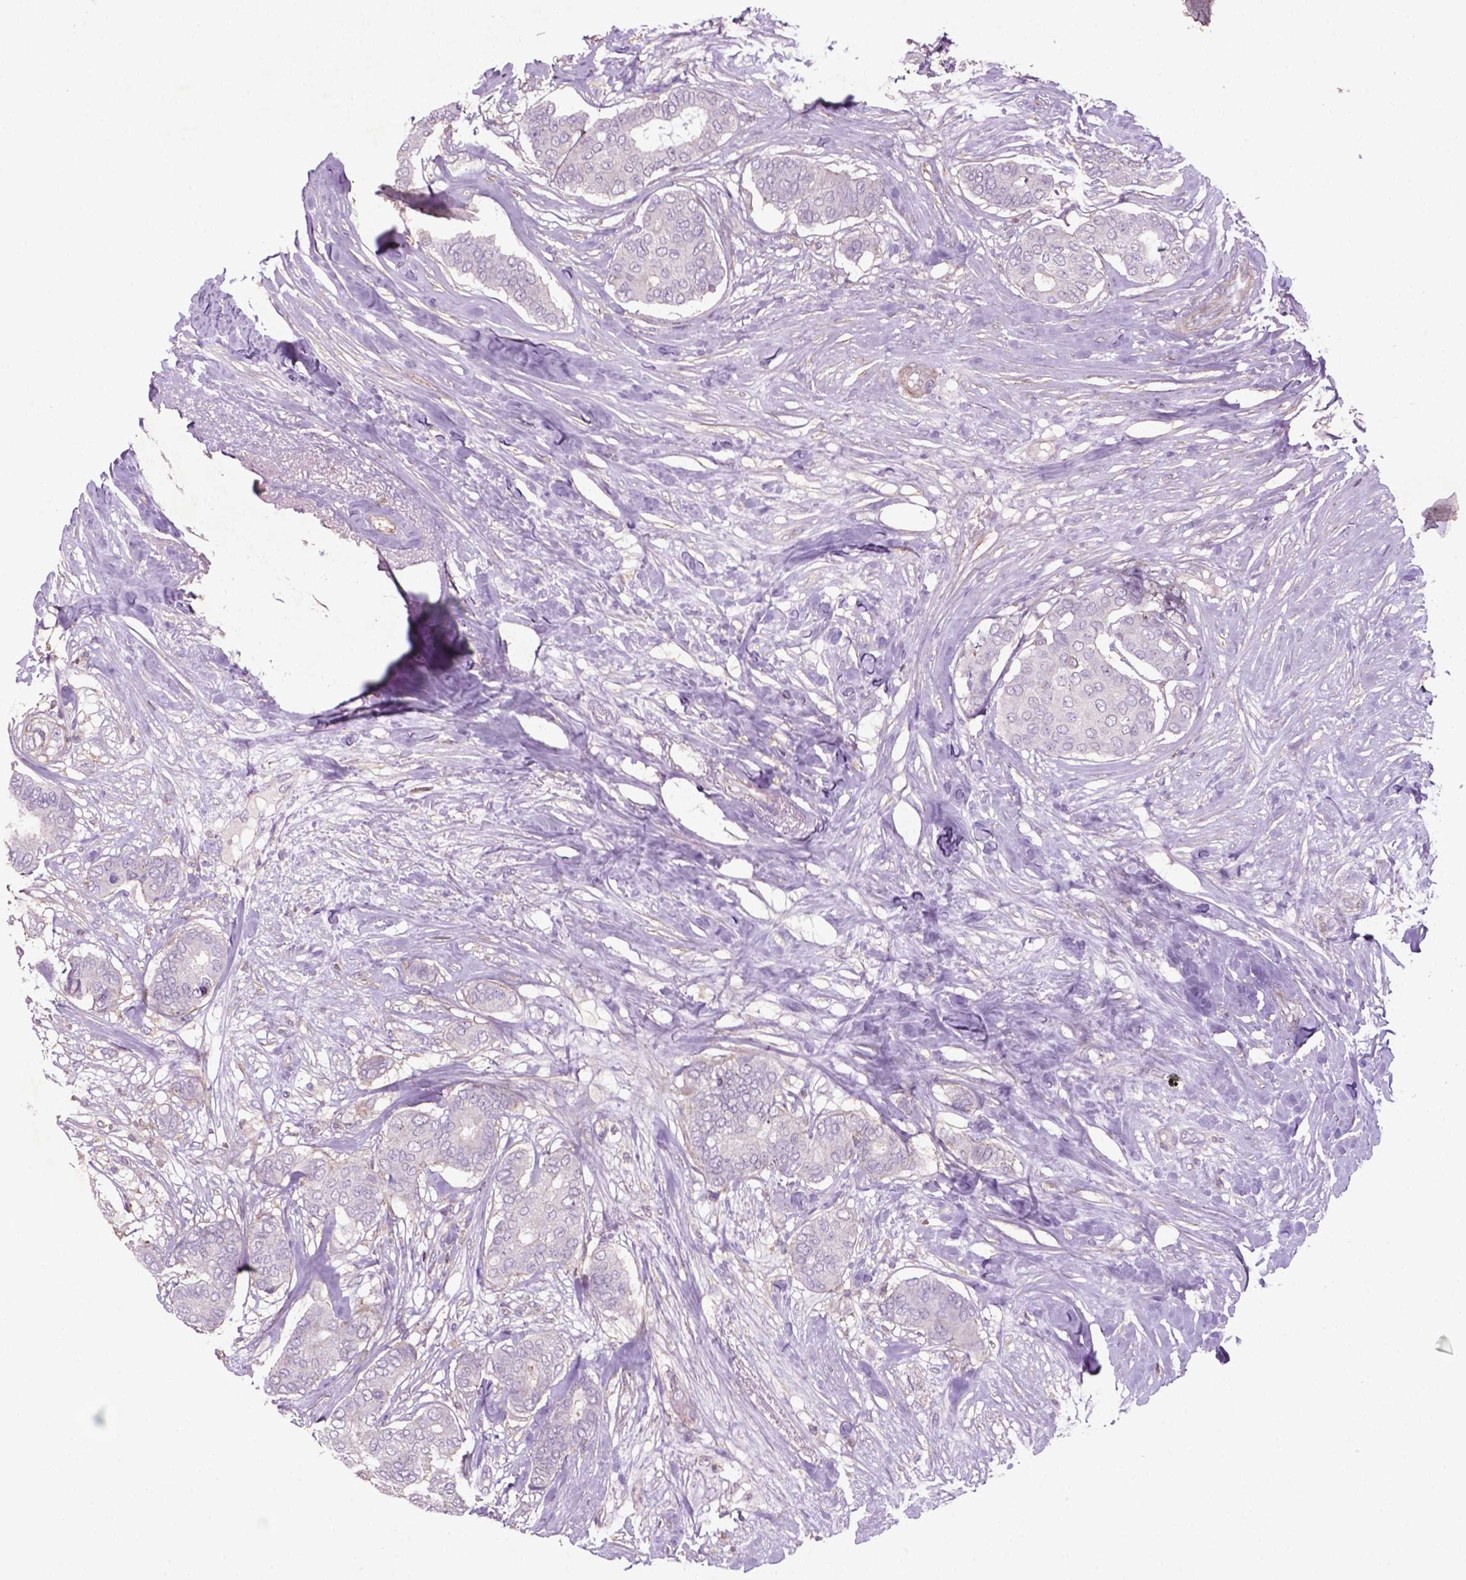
{"staining": {"intensity": "negative", "quantity": "none", "location": "none"}, "tissue": "breast cancer", "cell_type": "Tumor cells", "image_type": "cancer", "snomed": [{"axis": "morphology", "description": "Duct carcinoma"}, {"axis": "topography", "description": "Breast"}], "caption": "DAB immunohistochemical staining of invasive ductal carcinoma (breast) shows no significant expression in tumor cells.", "gene": "BMP4", "patient": {"sex": "female", "age": 75}}